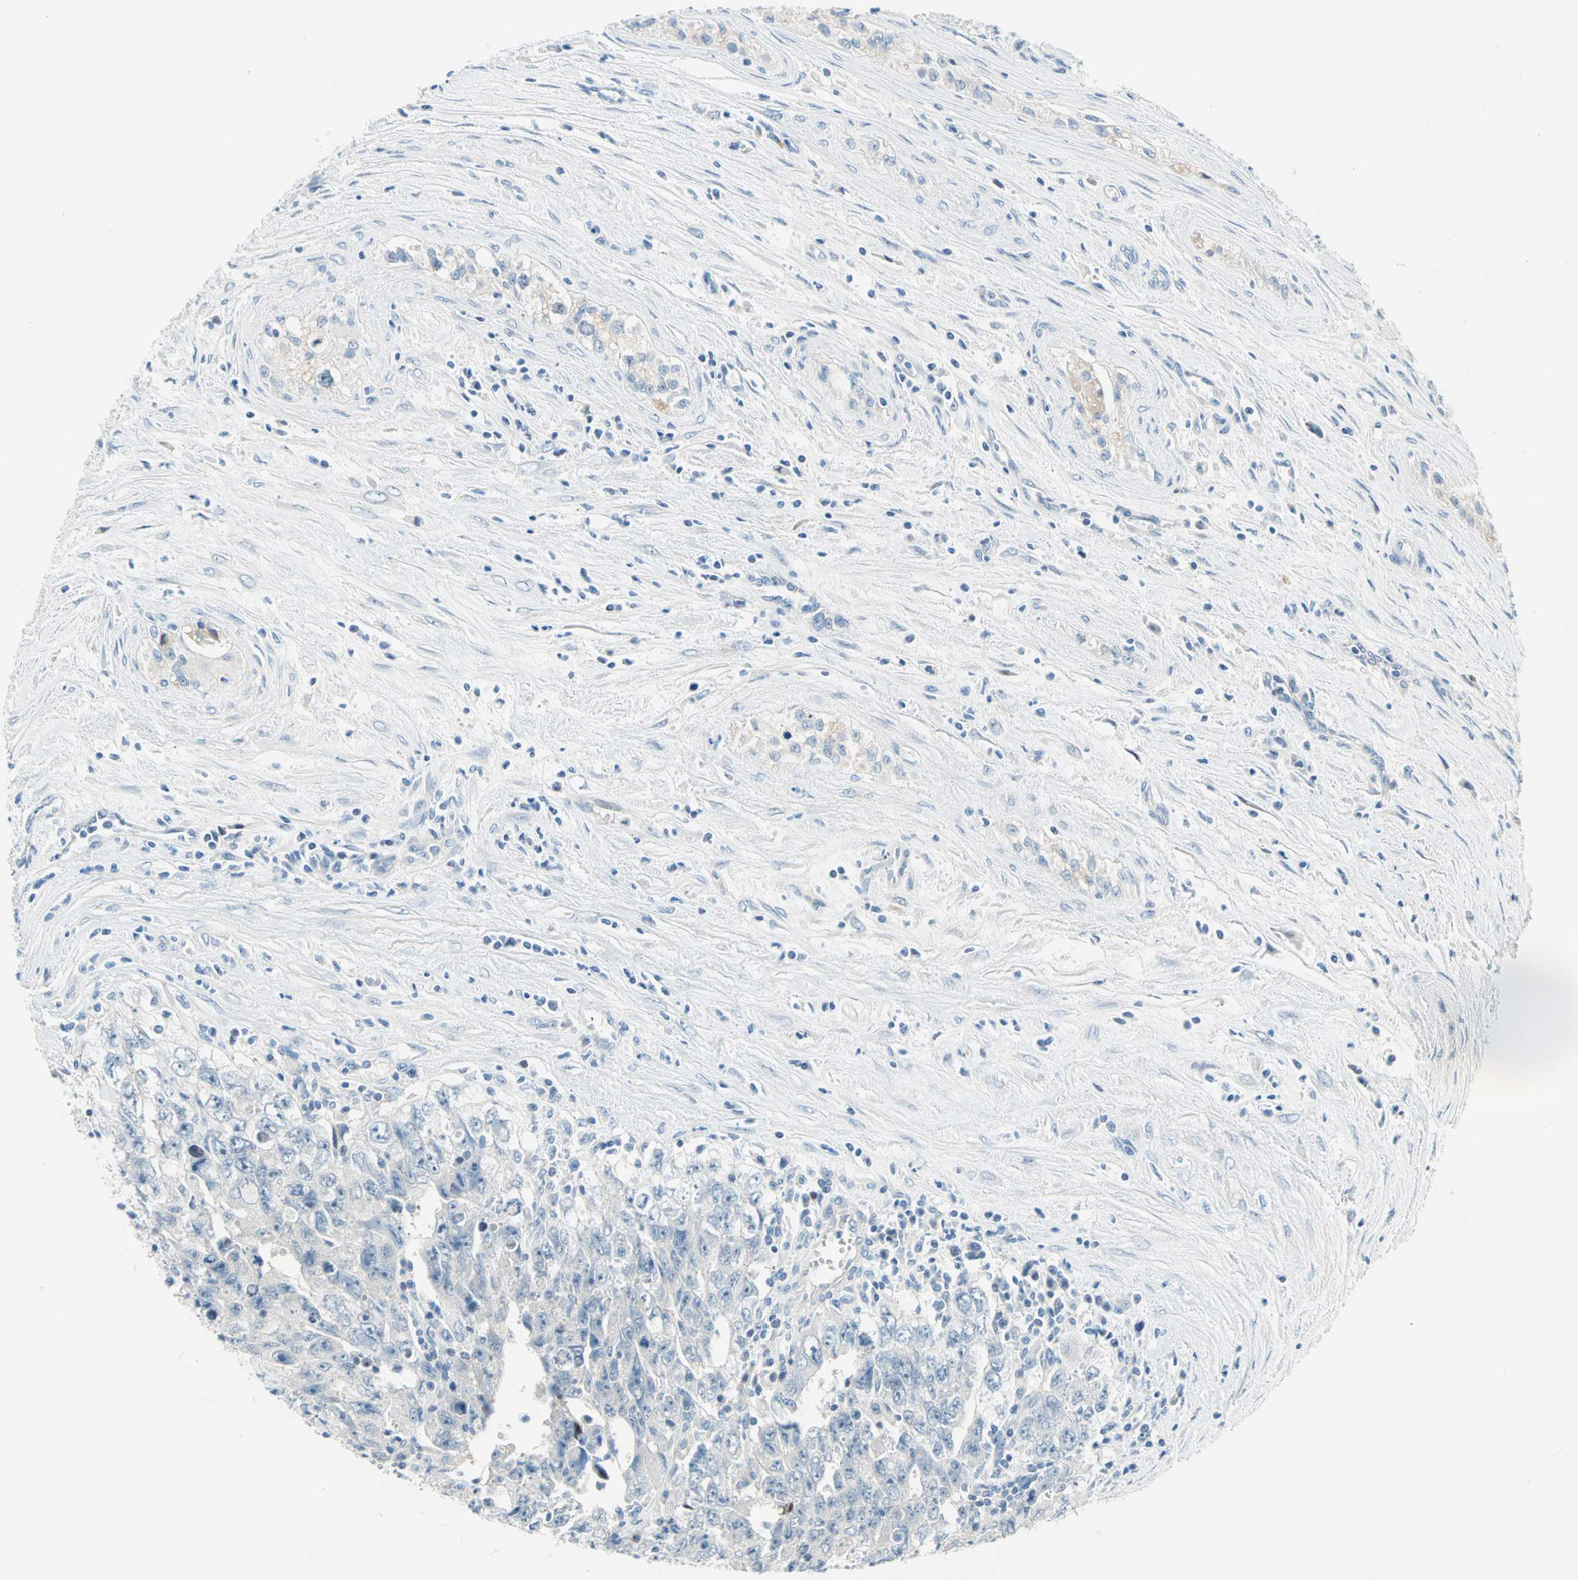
{"staining": {"intensity": "negative", "quantity": "none", "location": "none"}, "tissue": "testis cancer", "cell_type": "Tumor cells", "image_type": "cancer", "snomed": [{"axis": "morphology", "description": "Carcinoma, Embryonal, NOS"}, {"axis": "topography", "description": "Testis"}], "caption": "Immunohistochemistry of human testis embryonal carcinoma exhibits no expression in tumor cells.", "gene": "TMEM163", "patient": {"sex": "male", "age": 28}}